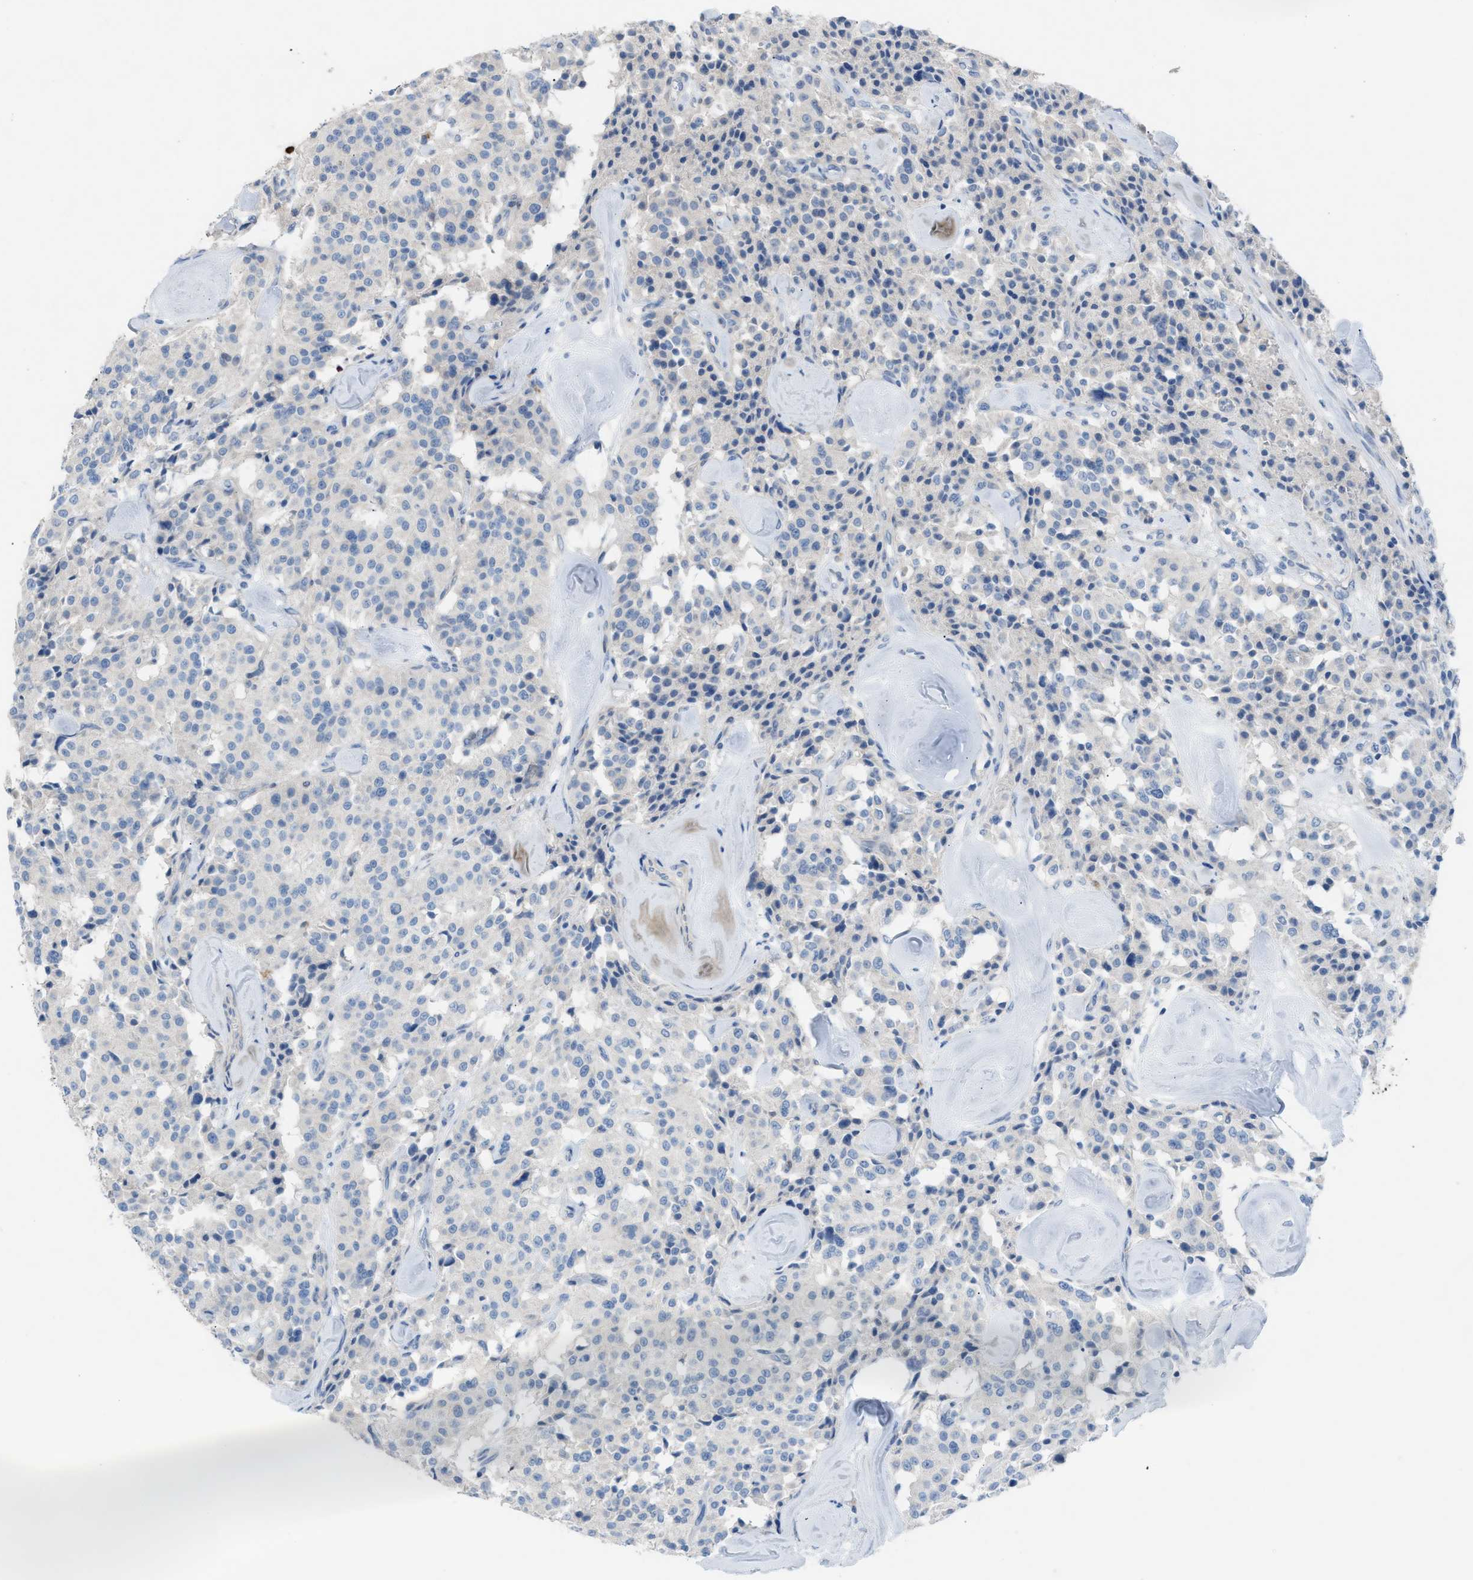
{"staining": {"intensity": "negative", "quantity": "none", "location": "none"}, "tissue": "carcinoid", "cell_type": "Tumor cells", "image_type": "cancer", "snomed": [{"axis": "morphology", "description": "Carcinoid, malignant, NOS"}, {"axis": "topography", "description": "Lung"}], "caption": "Immunohistochemistry photomicrograph of neoplastic tissue: human carcinoid stained with DAB (3,3'-diaminobenzidine) exhibits no significant protein staining in tumor cells.", "gene": "ASPA", "patient": {"sex": "male", "age": 30}}